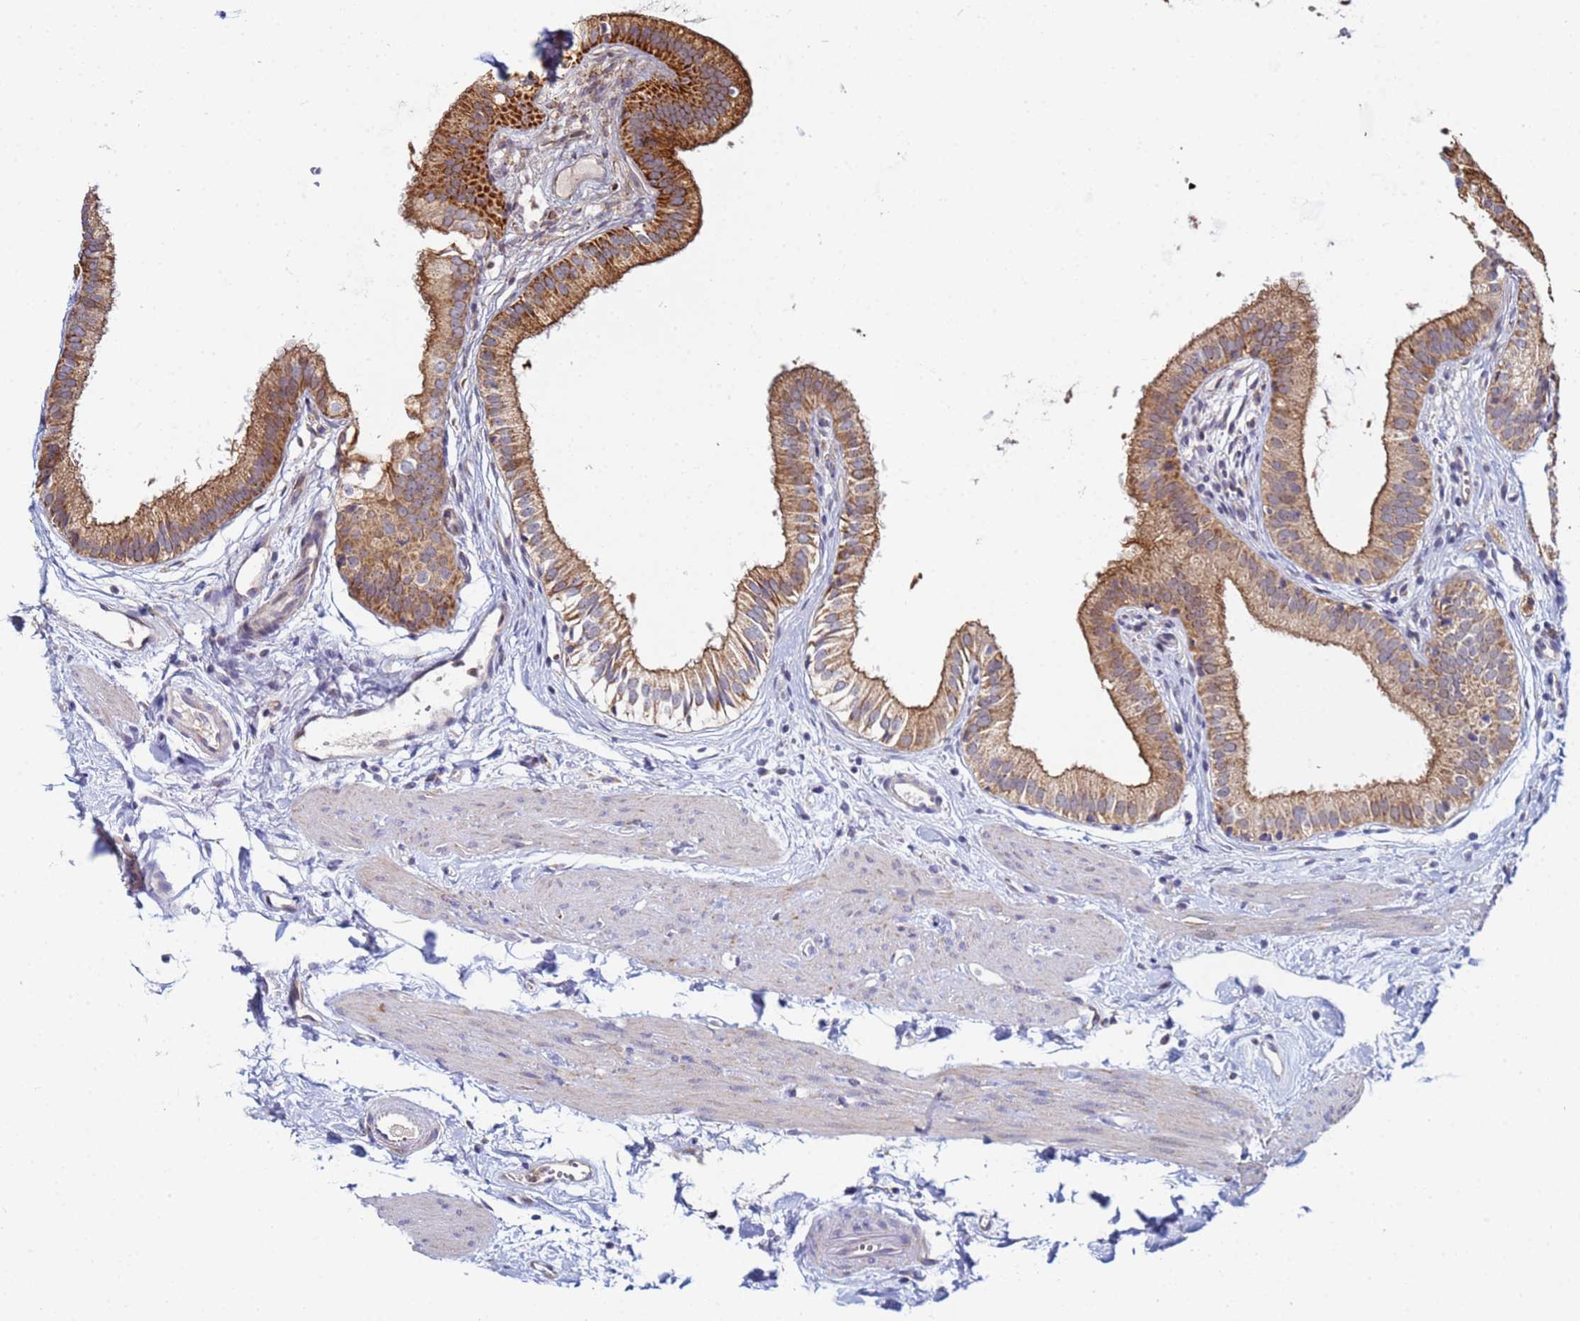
{"staining": {"intensity": "moderate", "quantity": ">75%", "location": "cytoplasmic/membranous"}, "tissue": "gallbladder", "cell_type": "Glandular cells", "image_type": "normal", "snomed": [{"axis": "morphology", "description": "Normal tissue, NOS"}, {"axis": "topography", "description": "Gallbladder"}], "caption": "DAB (3,3'-diaminobenzidine) immunohistochemical staining of normal gallbladder exhibits moderate cytoplasmic/membranous protein expression in about >75% of glandular cells. The staining is performed using DAB (3,3'-diaminobenzidine) brown chromogen to label protein expression. The nuclei are counter-stained blue using hematoxylin.", "gene": "CCDC127", "patient": {"sex": "female", "age": 54}}